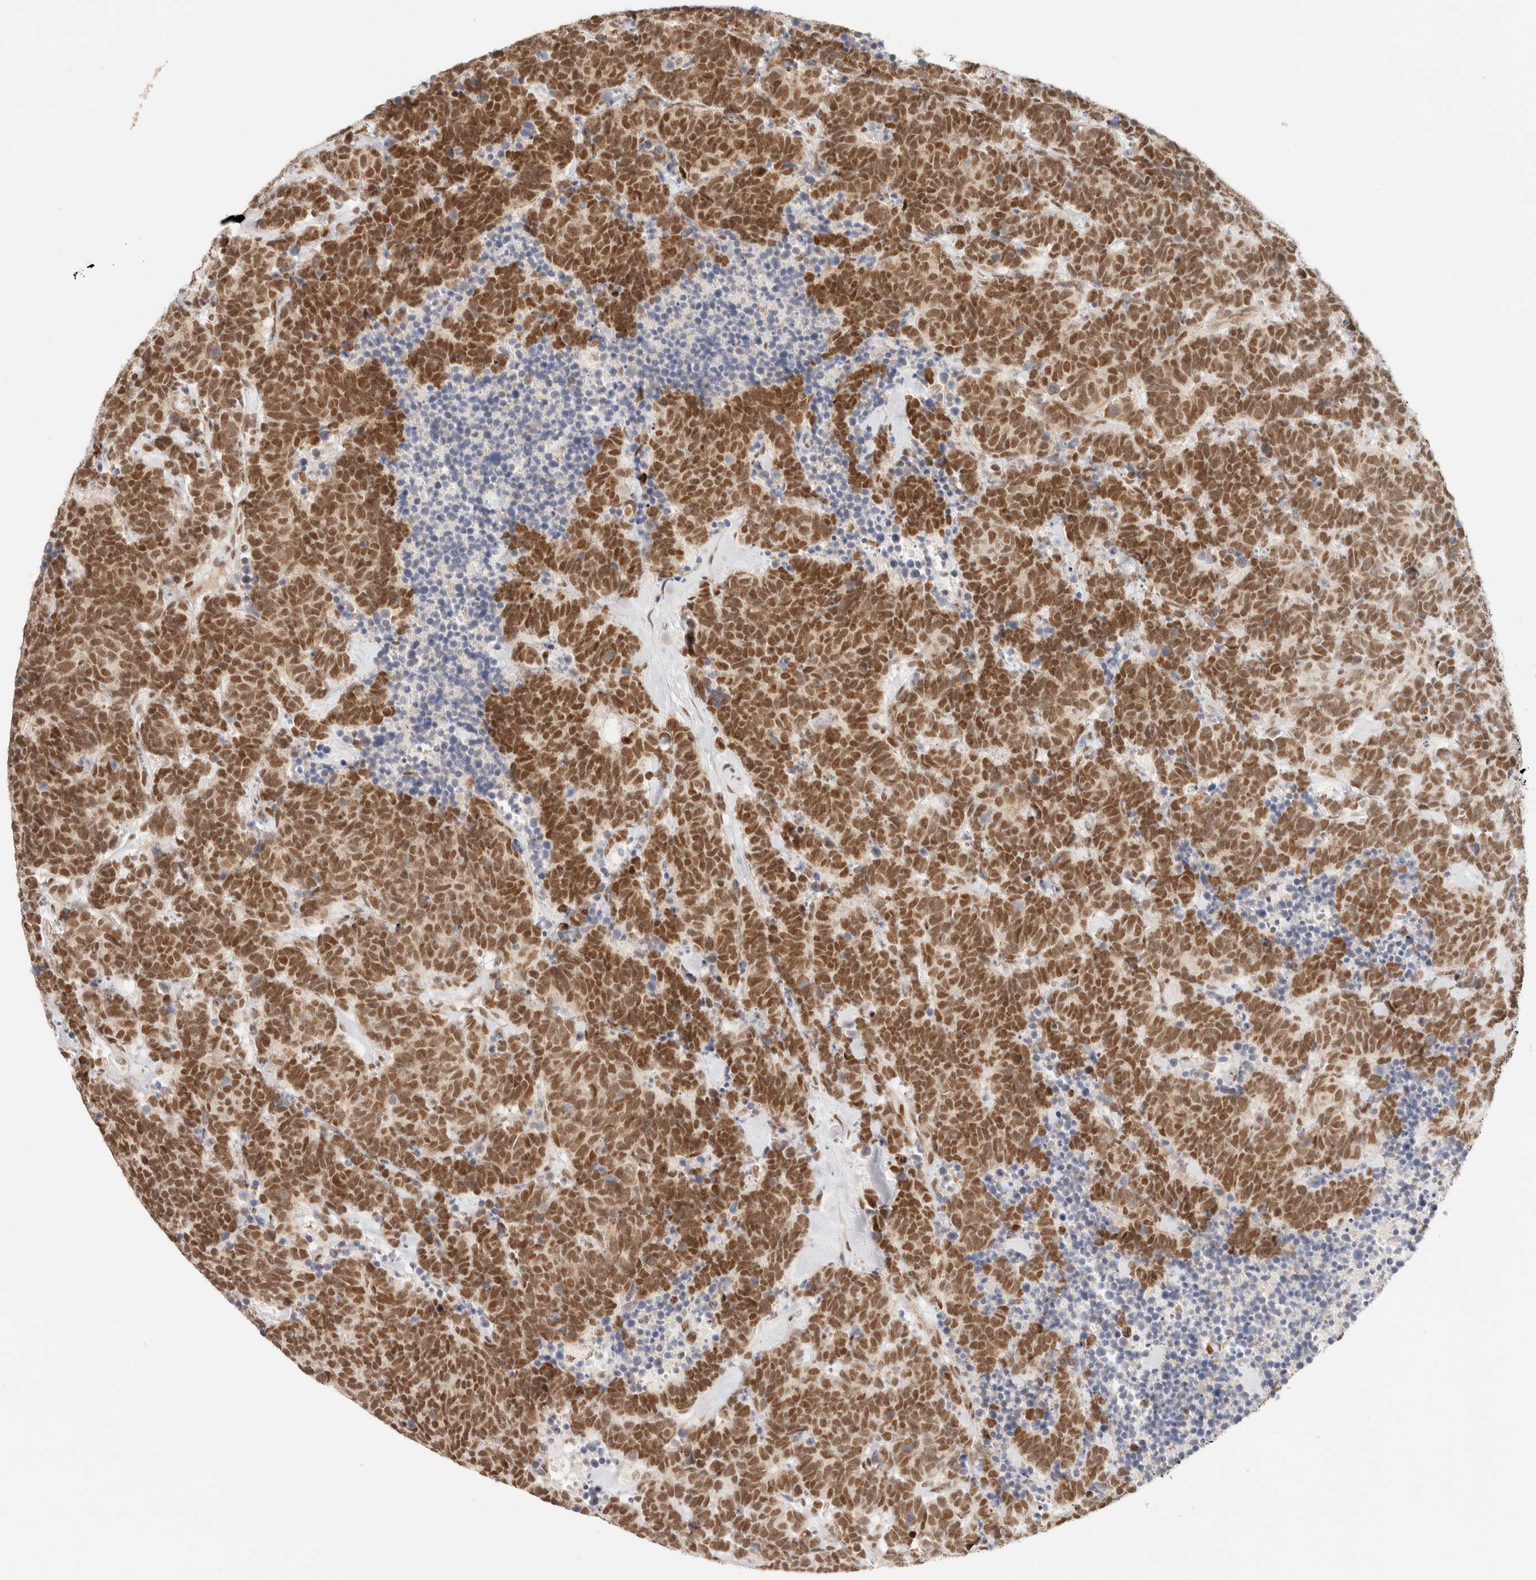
{"staining": {"intensity": "strong", "quantity": ">75%", "location": "nuclear"}, "tissue": "carcinoid", "cell_type": "Tumor cells", "image_type": "cancer", "snomed": [{"axis": "morphology", "description": "Carcinoma, NOS"}, {"axis": "morphology", "description": "Carcinoid, malignant, NOS"}, {"axis": "topography", "description": "Urinary bladder"}], "caption": "A micrograph of human carcinoma stained for a protein shows strong nuclear brown staining in tumor cells.", "gene": "HOXC5", "patient": {"sex": "male", "age": 57}}